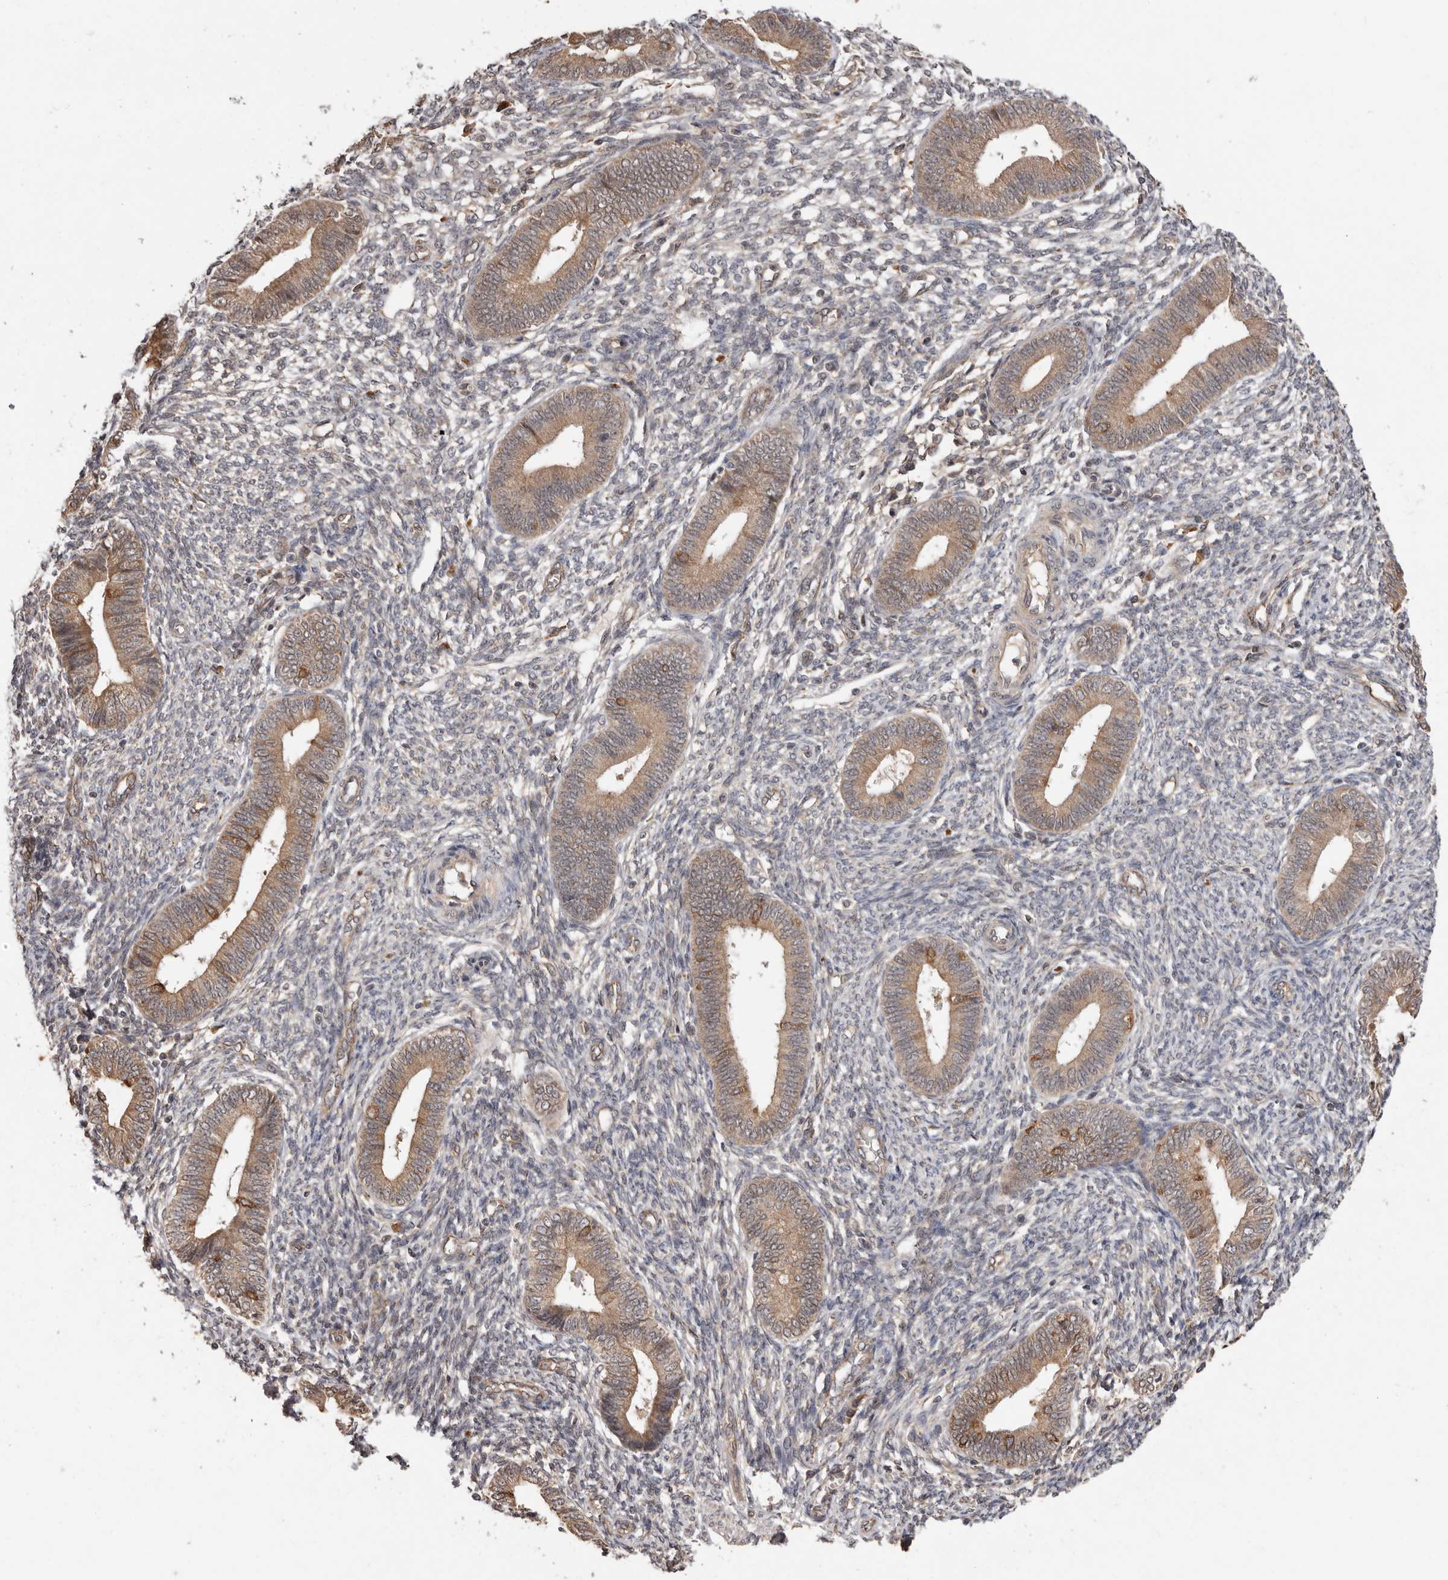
{"staining": {"intensity": "weak", "quantity": "25%-75%", "location": "cytoplasmic/membranous"}, "tissue": "endometrium", "cell_type": "Cells in endometrial stroma", "image_type": "normal", "snomed": [{"axis": "morphology", "description": "Normal tissue, NOS"}, {"axis": "topography", "description": "Endometrium"}], "caption": "The micrograph reveals staining of unremarkable endometrium, revealing weak cytoplasmic/membranous protein staining (brown color) within cells in endometrial stroma.", "gene": "RSPO2", "patient": {"sex": "female", "age": 46}}